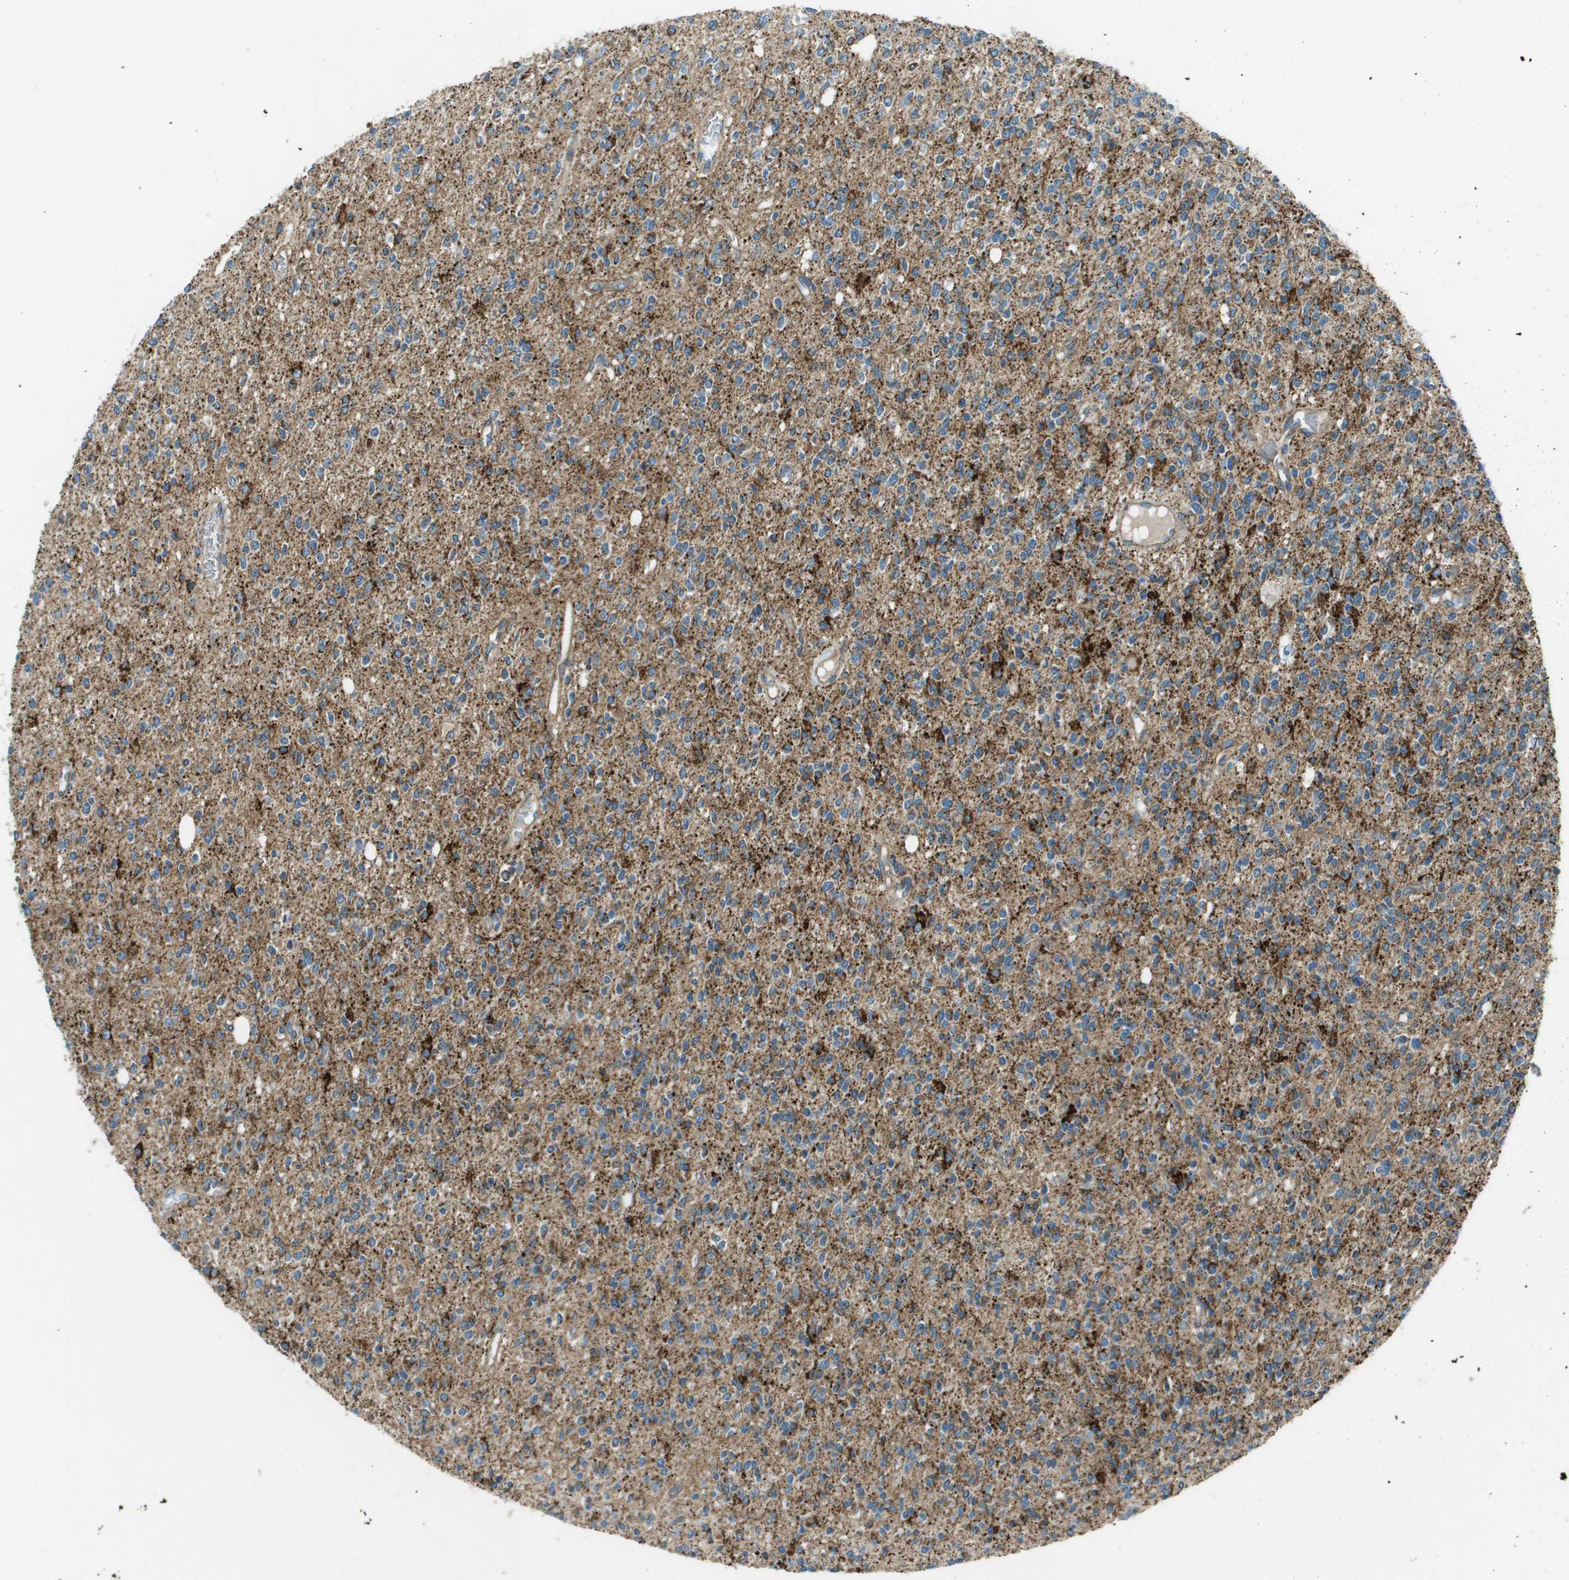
{"staining": {"intensity": "strong", "quantity": "25%-75%", "location": "cytoplasmic/membranous"}, "tissue": "glioma", "cell_type": "Tumor cells", "image_type": "cancer", "snomed": [{"axis": "morphology", "description": "Glioma, malignant, High grade"}, {"axis": "topography", "description": "Brain"}], "caption": "High-magnification brightfield microscopy of glioma stained with DAB (brown) and counterstained with hematoxylin (blue). tumor cells exhibit strong cytoplasmic/membranous expression is seen in about25%-75% of cells.", "gene": "MIGA1", "patient": {"sex": "male", "age": 34}}